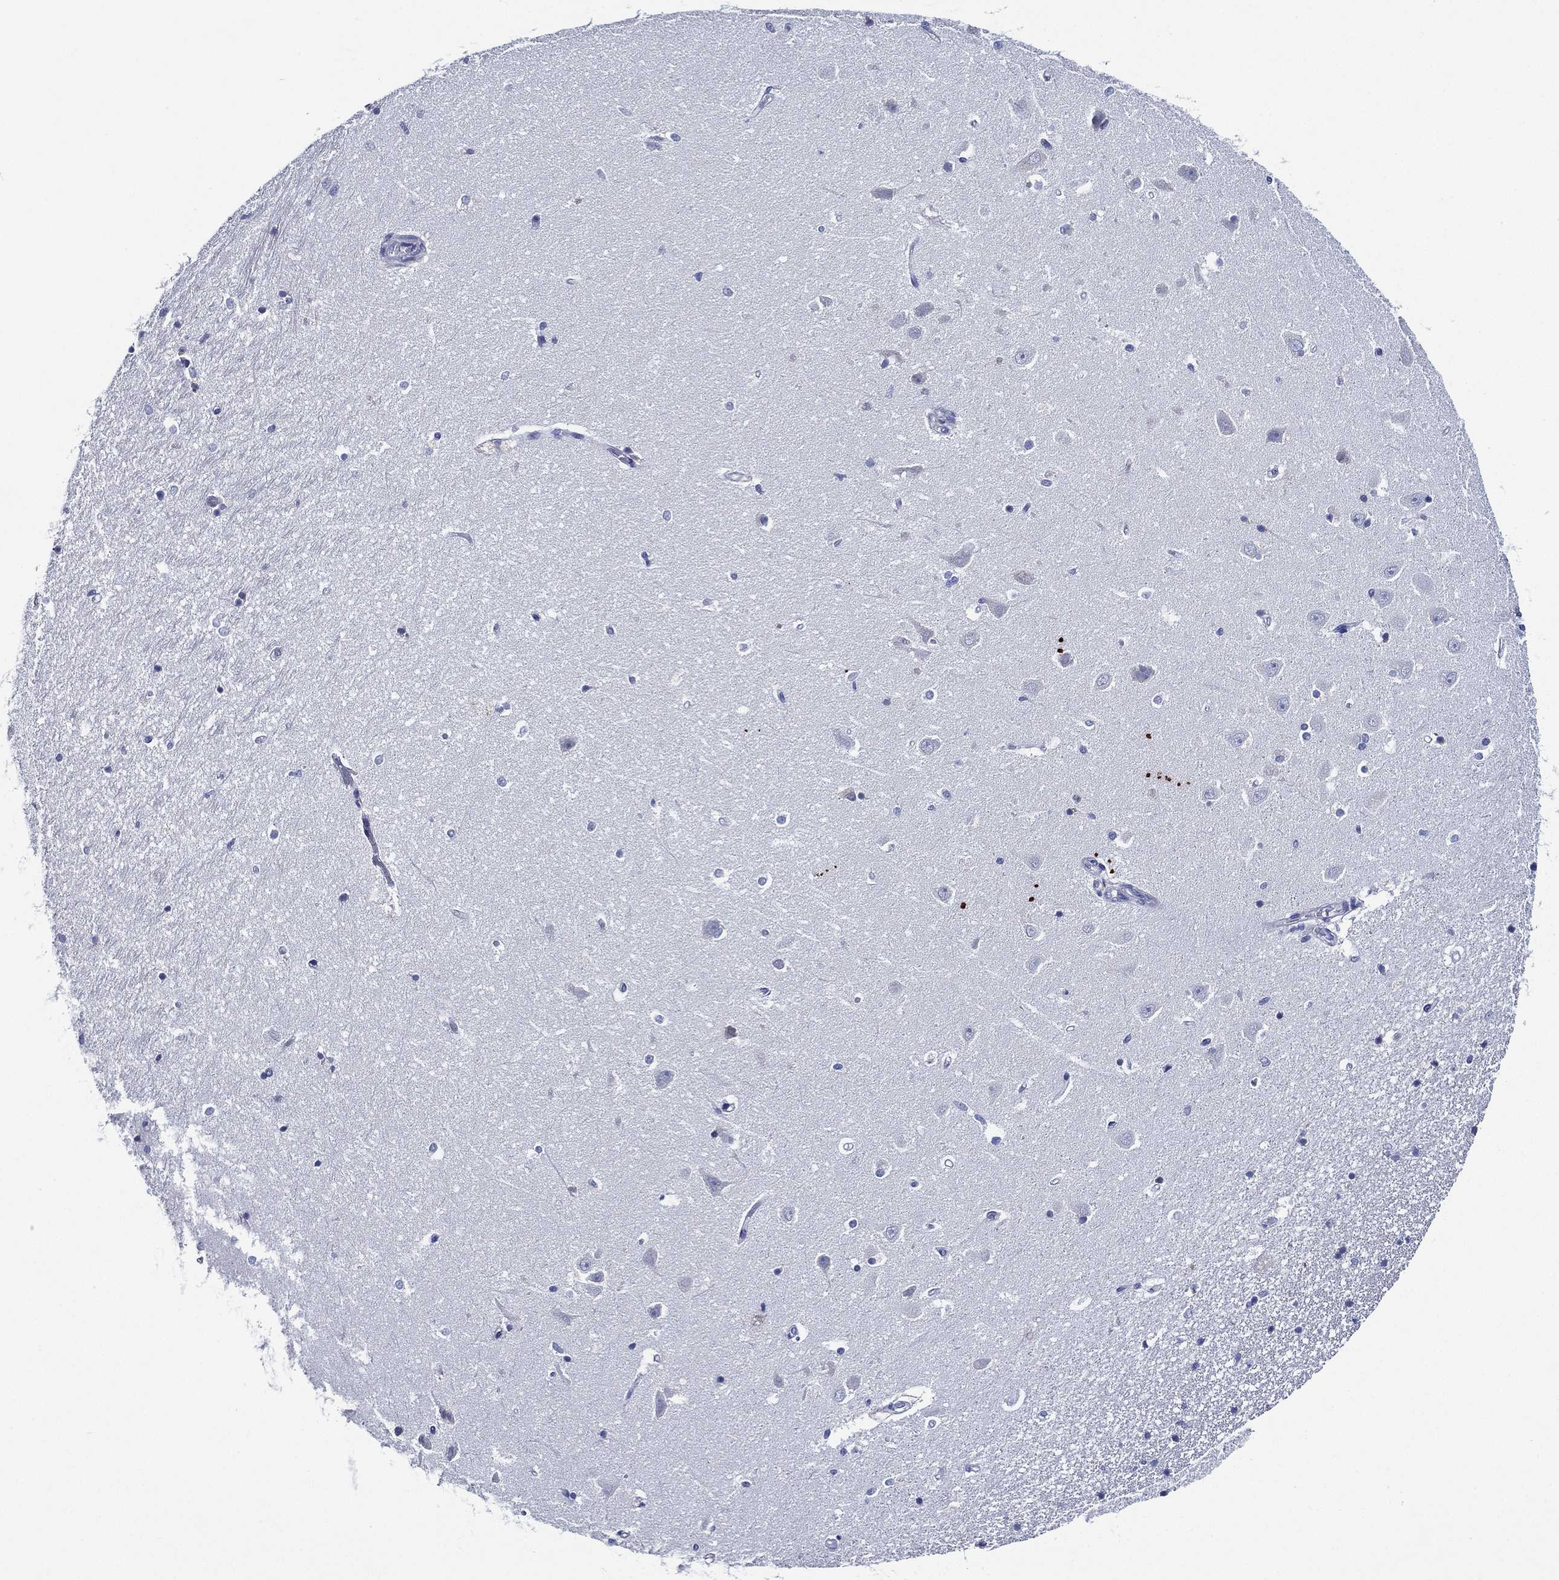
{"staining": {"intensity": "negative", "quantity": "none", "location": "none"}, "tissue": "hippocampus", "cell_type": "Glial cells", "image_type": "normal", "snomed": [{"axis": "morphology", "description": "Normal tissue, NOS"}, {"axis": "topography", "description": "Hippocampus"}], "caption": "Glial cells are negative for protein expression in normal human hippocampus. (DAB (3,3'-diaminobenzidine) immunohistochemistry, high magnification).", "gene": "TMPRSS11D", "patient": {"sex": "female", "age": 64}}